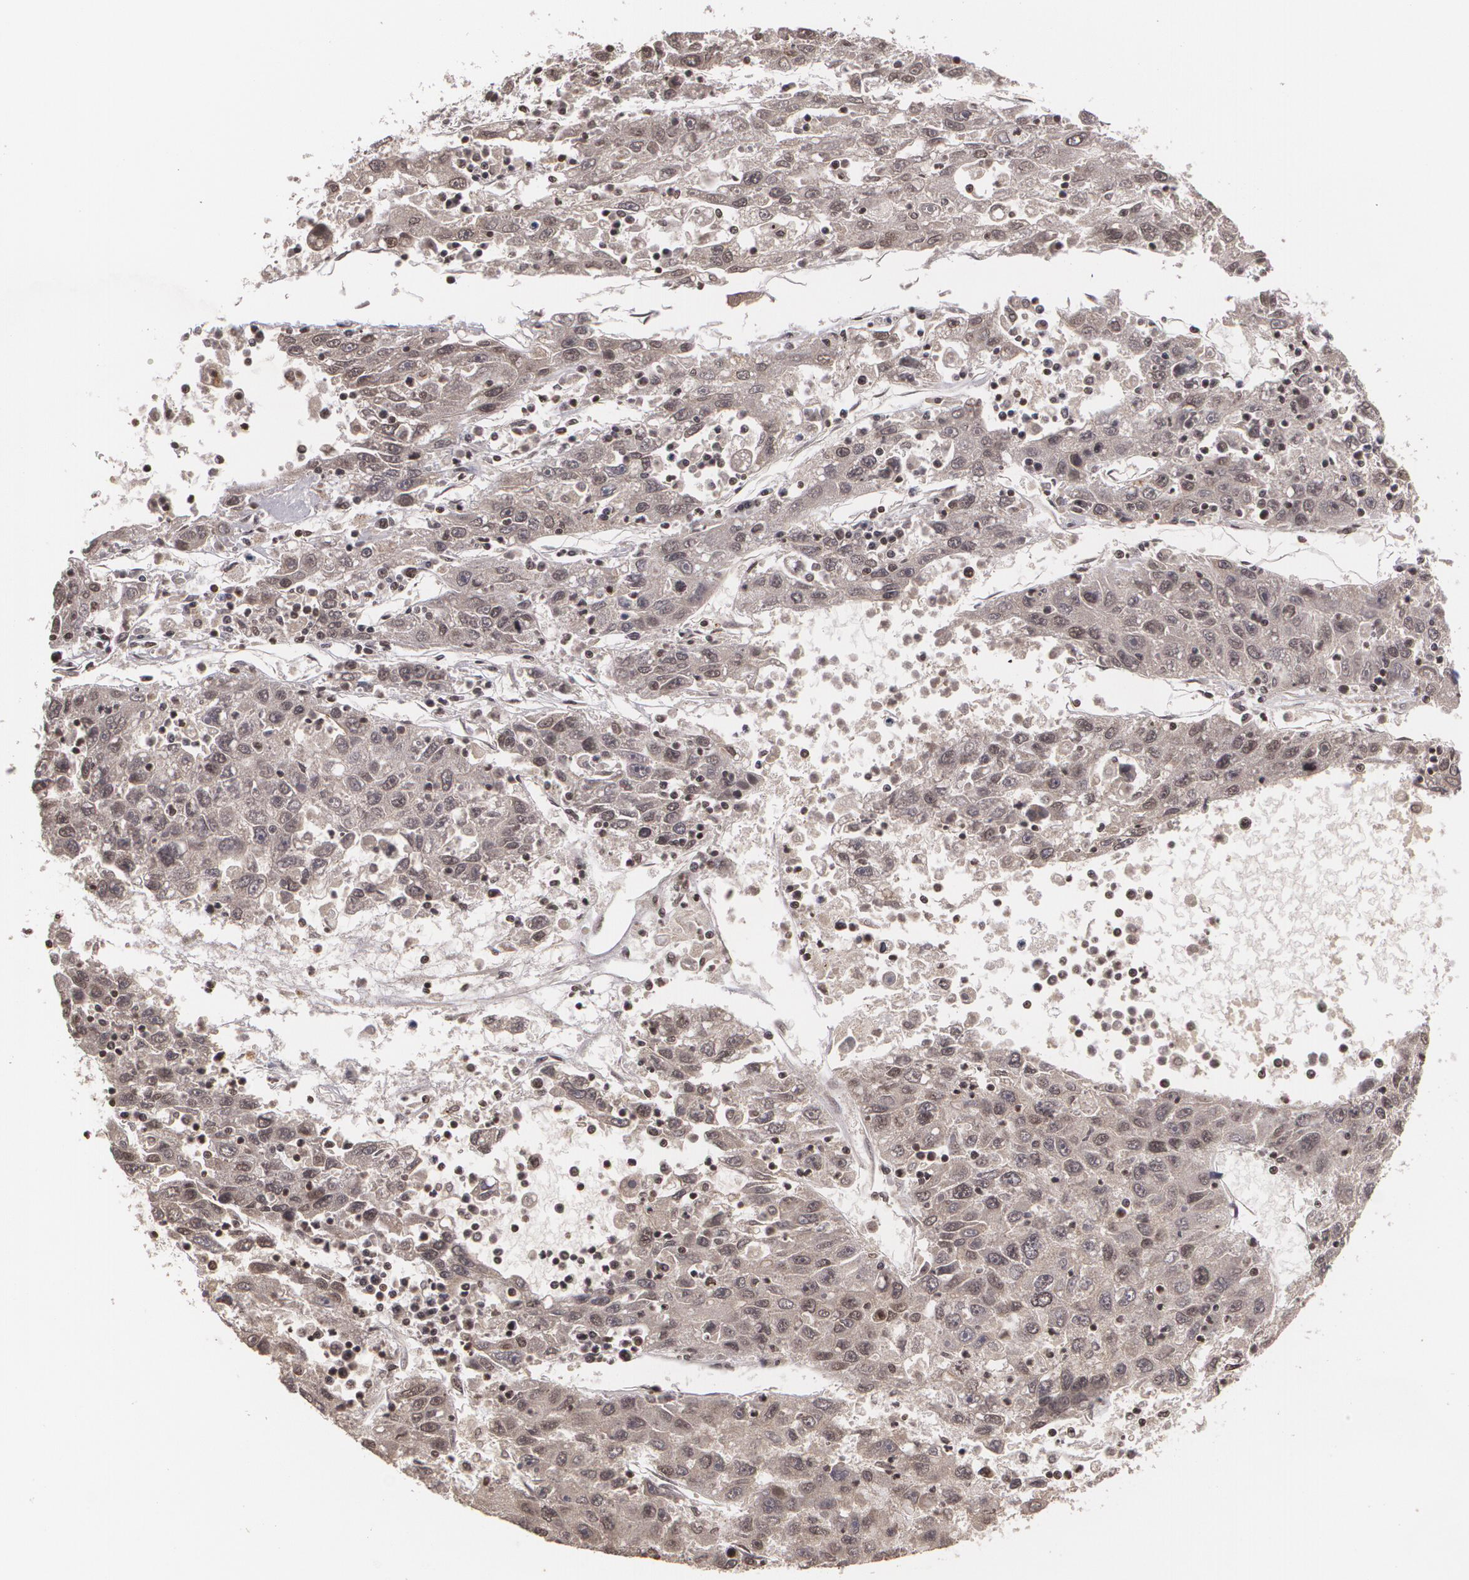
{"staining": {"intensity": "weak", "quantity": "25%-75%", "location": "cytoplasmic/membranous,nuclear"}, "tissue": "liver cancer", "cell_type": "Tumor cells", "image_type": "cancer", "snomed": [{"axis": "morphology", "description": "Carcinoma, Hepatocellular, NOS"}, {"axis": "topography", "description": "Liver"}], "caption": "Immunohistochemical staining of liver cancer (hepatocellular carcinoma) displays low levels of weak cytoplasmic/membranous and nuclear protein expression in about 25%-75% of tumor cells. The protein of interest is shown in brown color, while the nuclei are stained blue.", "gene": "RXRB", "patient": {"sex": "male", "age": 49}}